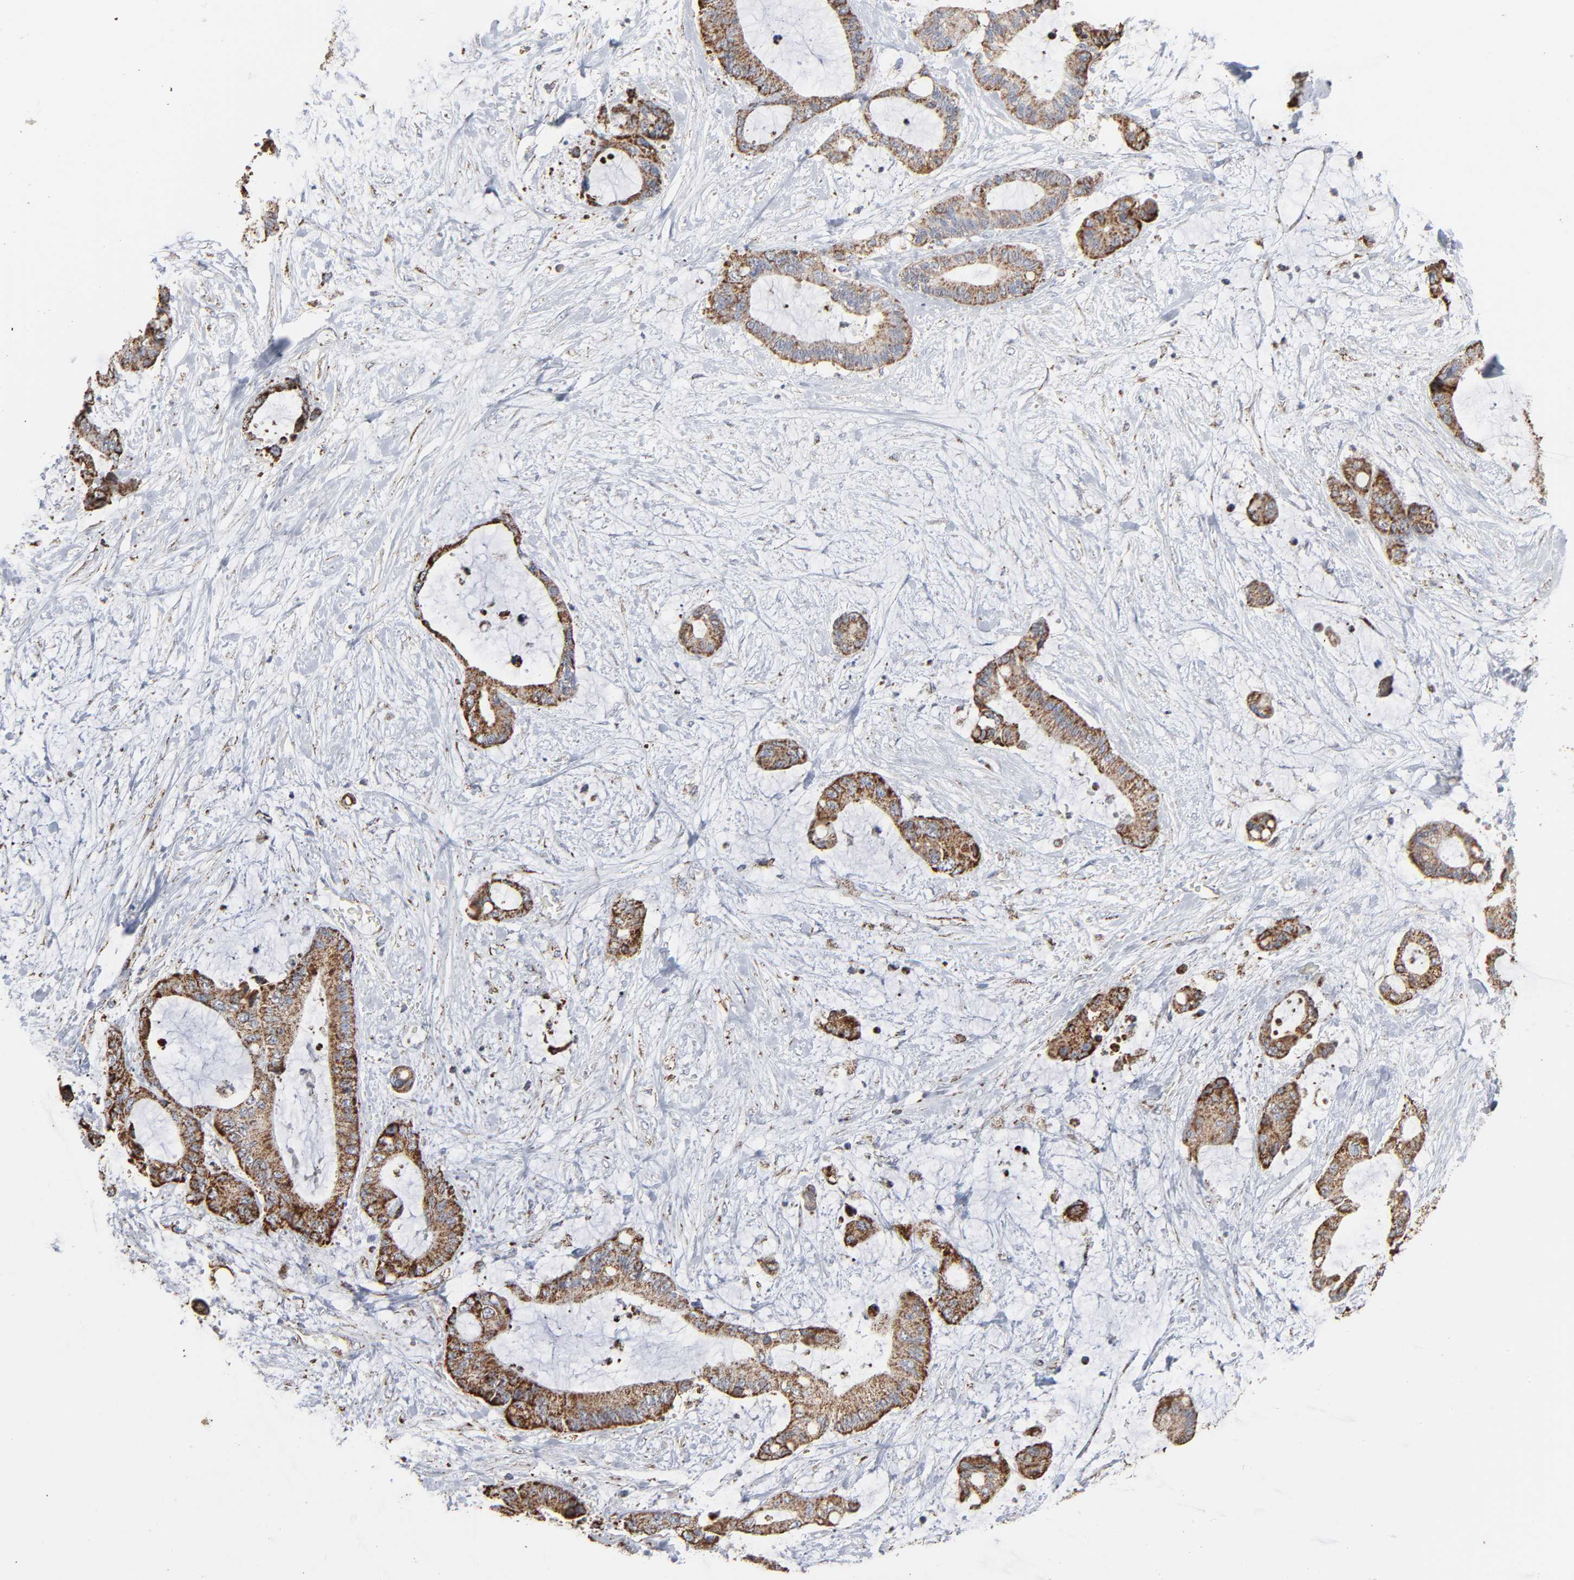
{"staining": {"intensity": "strong", "quantity": ">75%", "location": "cytoplasmic/membranous"}, "tissue": "liver cancer", "cell_type": "Tumor cells", "image_type": "cancer", "snomed": [{"axis": "morphology", "description": "Cholangiocarcinoma"}, {"axis": "topography", "description": "Liver"}], "caption": "This is a micrograph of IHC staining of cholangiocarcinoma (liver), which shows strong staining in the cytoplasmic/membranous of tumor cells.", "gene": "UQCRC1", "patient": {"sex": "female", "age": 73}}